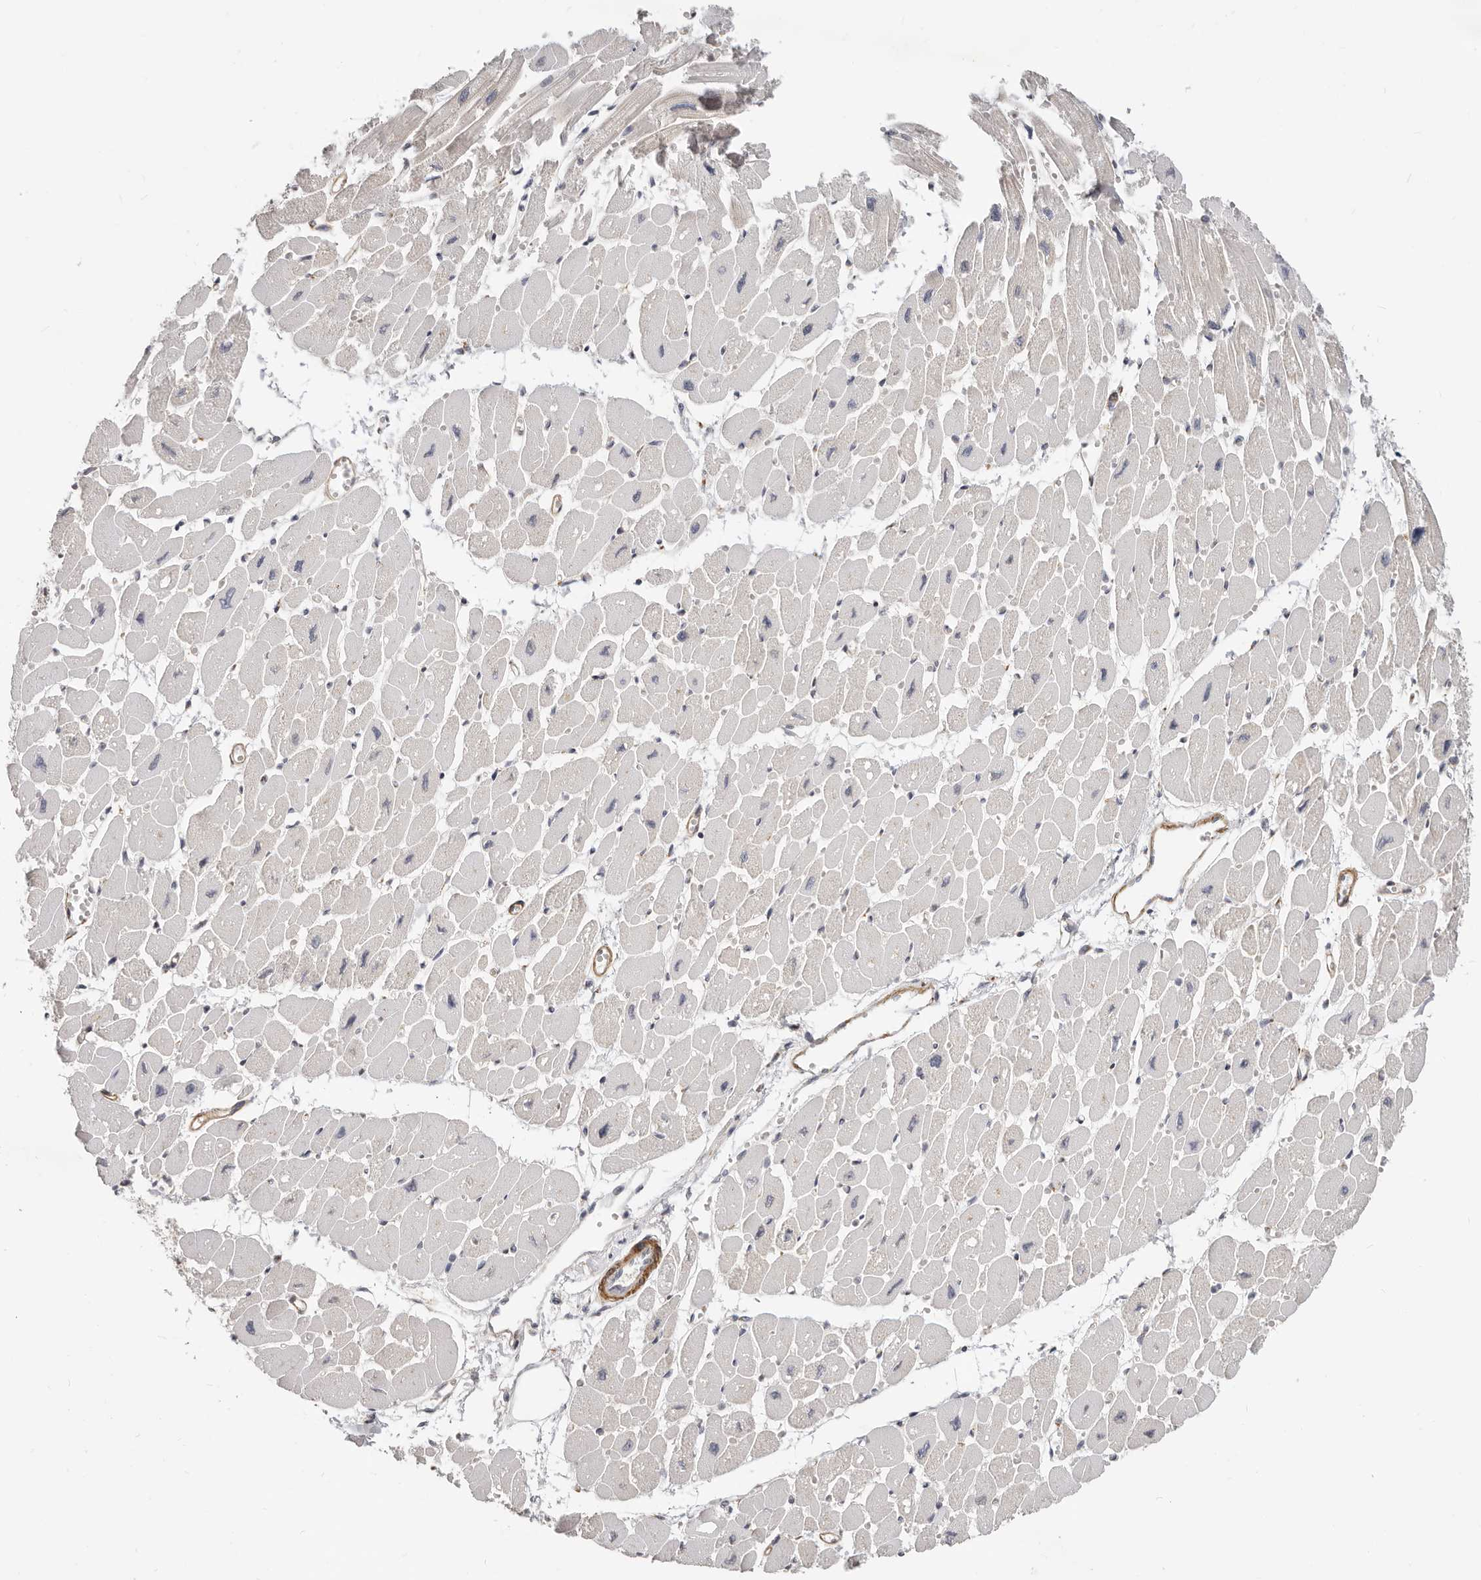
{"staining": {"intensity": "moderate", "quantity": ">75%", "location": "cytoplasmic/membranous"}, "tissue": "heart muscle", "cell_type": "Cardiomyocytes", "image_type": "normal", "snomed": [{"axis": "morphology", "description": "Normal tissue, NOS"}, {"axis": "topography", "description": "Heart"}], "caption": "Moderate cytoplasmic/membranous staining is identified in approximately >75% of cardiomyocytes in unremarkable heart muscle.", "gene": "RABAC1", "patient": {"sex": "female", "age": 54}}